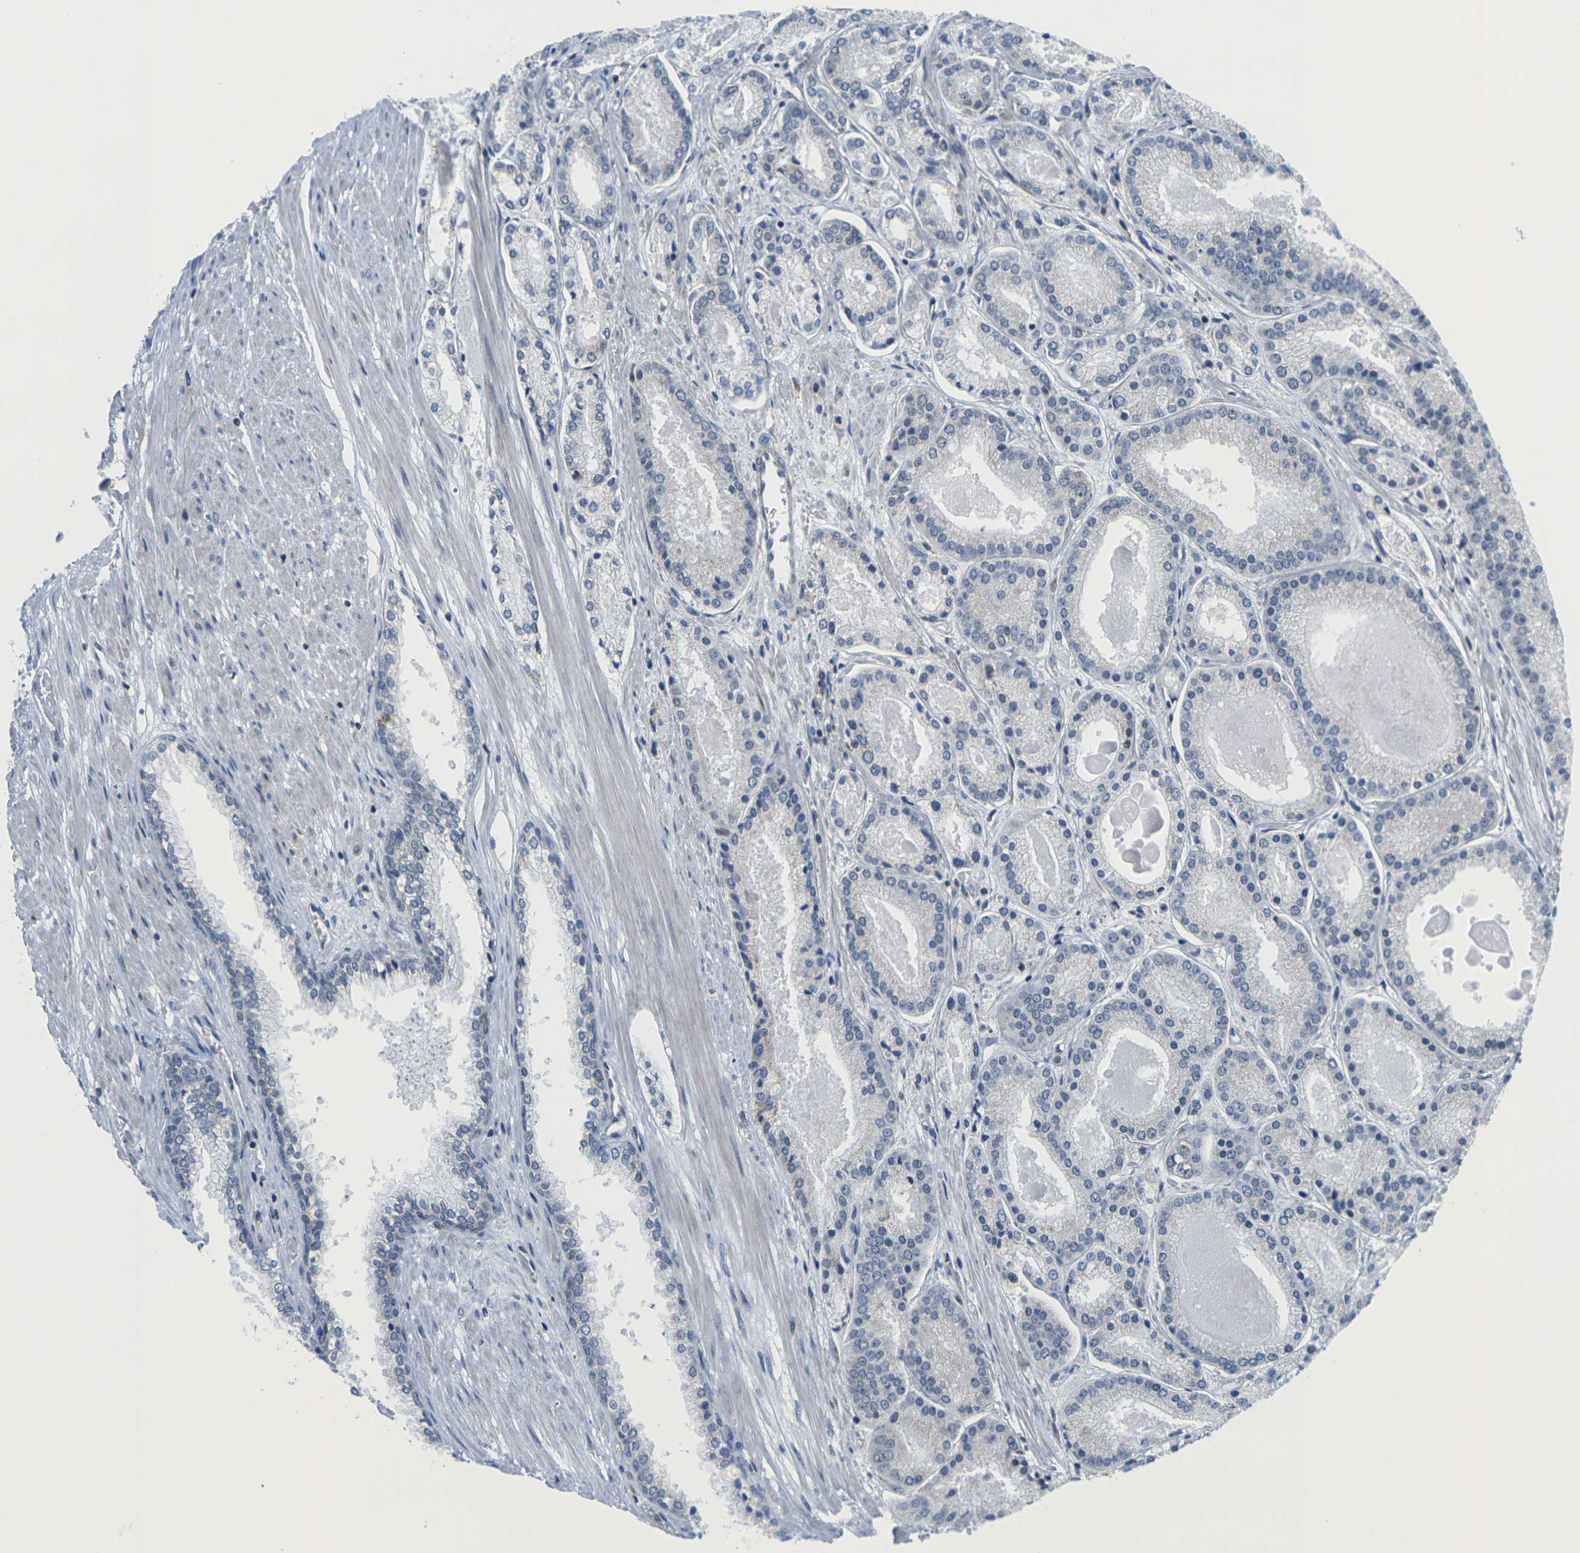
{"staining": {"intensity": "negative", "quantity": "none", "location": "none"}, "tissue": "prostate cancer", "cell_type": "Tumor cells", "image_type": "cancer", "snomed": [{"axis": "morphology", "description": "Adenocarcinoma, Low grade"}, {"axis": "topography", "description": "Prostate"}], "caption": "DAB immunohistochemical staining of human prostate cancer (adenocarcinoma (low-grade)) reveals no significant expression in tumor cells.", "gene": "OTOF", "patient": {"sex": "male", "age": 59}}